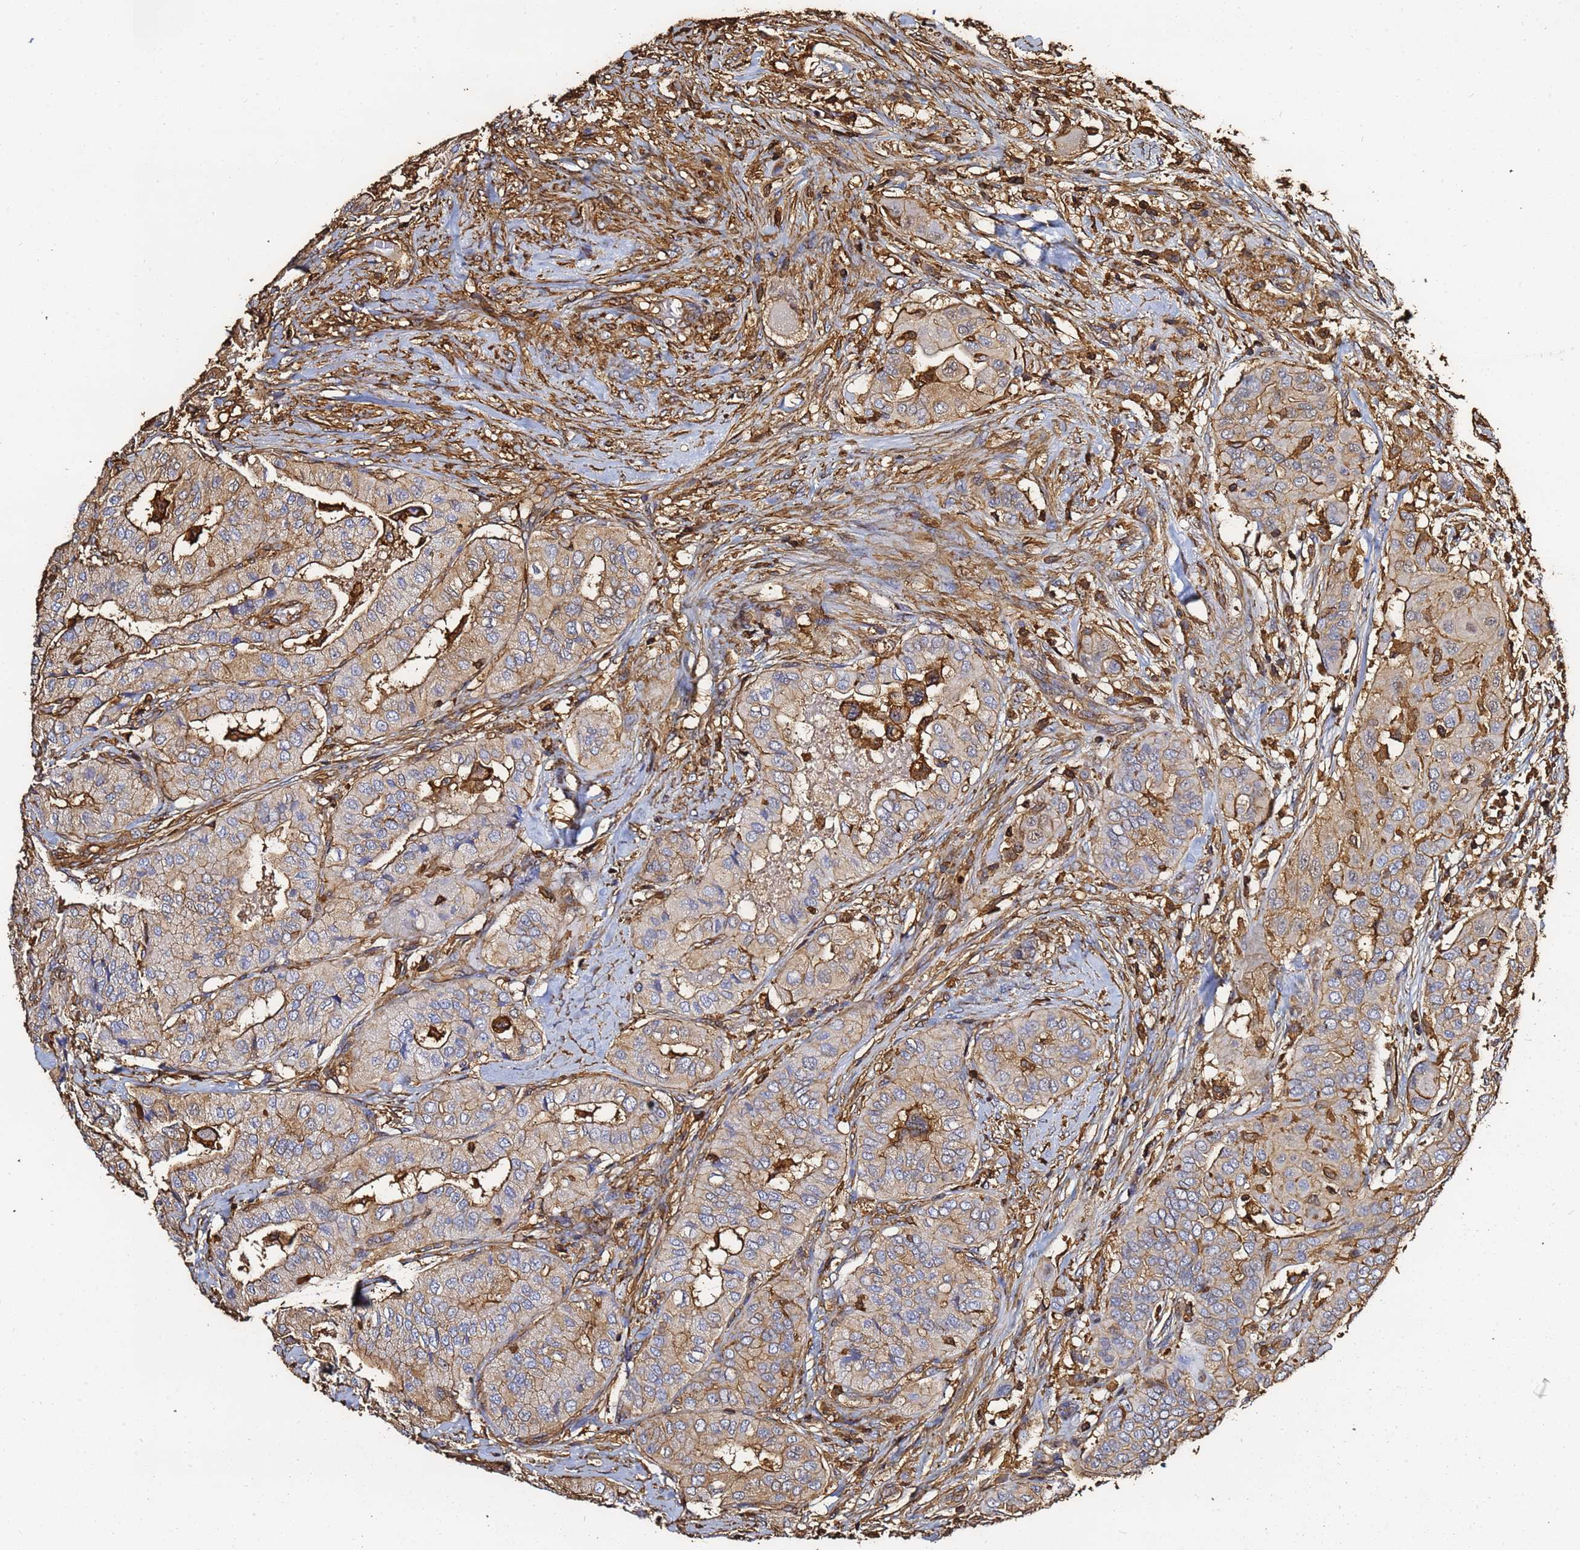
{"staining": {"intensity": "moderate", "quantity": ">75%", "location": "cytoplasmic/membranous"}, "tissue": "thyroid cancer", "cell_type": "Tumor cells", "image_type": "cancer", "snomed": [{"axis": "morphology", "description": "Papillary adenocarcinoma, NOS"}, {"axis": "topography", "description": "Thyroid gland"}], "caption": "Brown immunohistochemical staining in human thyroid cancer exhibits moderate cytoplasmic/membranous expression in about >75% of tumor cells. (IHC, brightfield microscopy, high magnification).", "gene": "ACTB", "patient": {"sex": "female", "age": 59}}